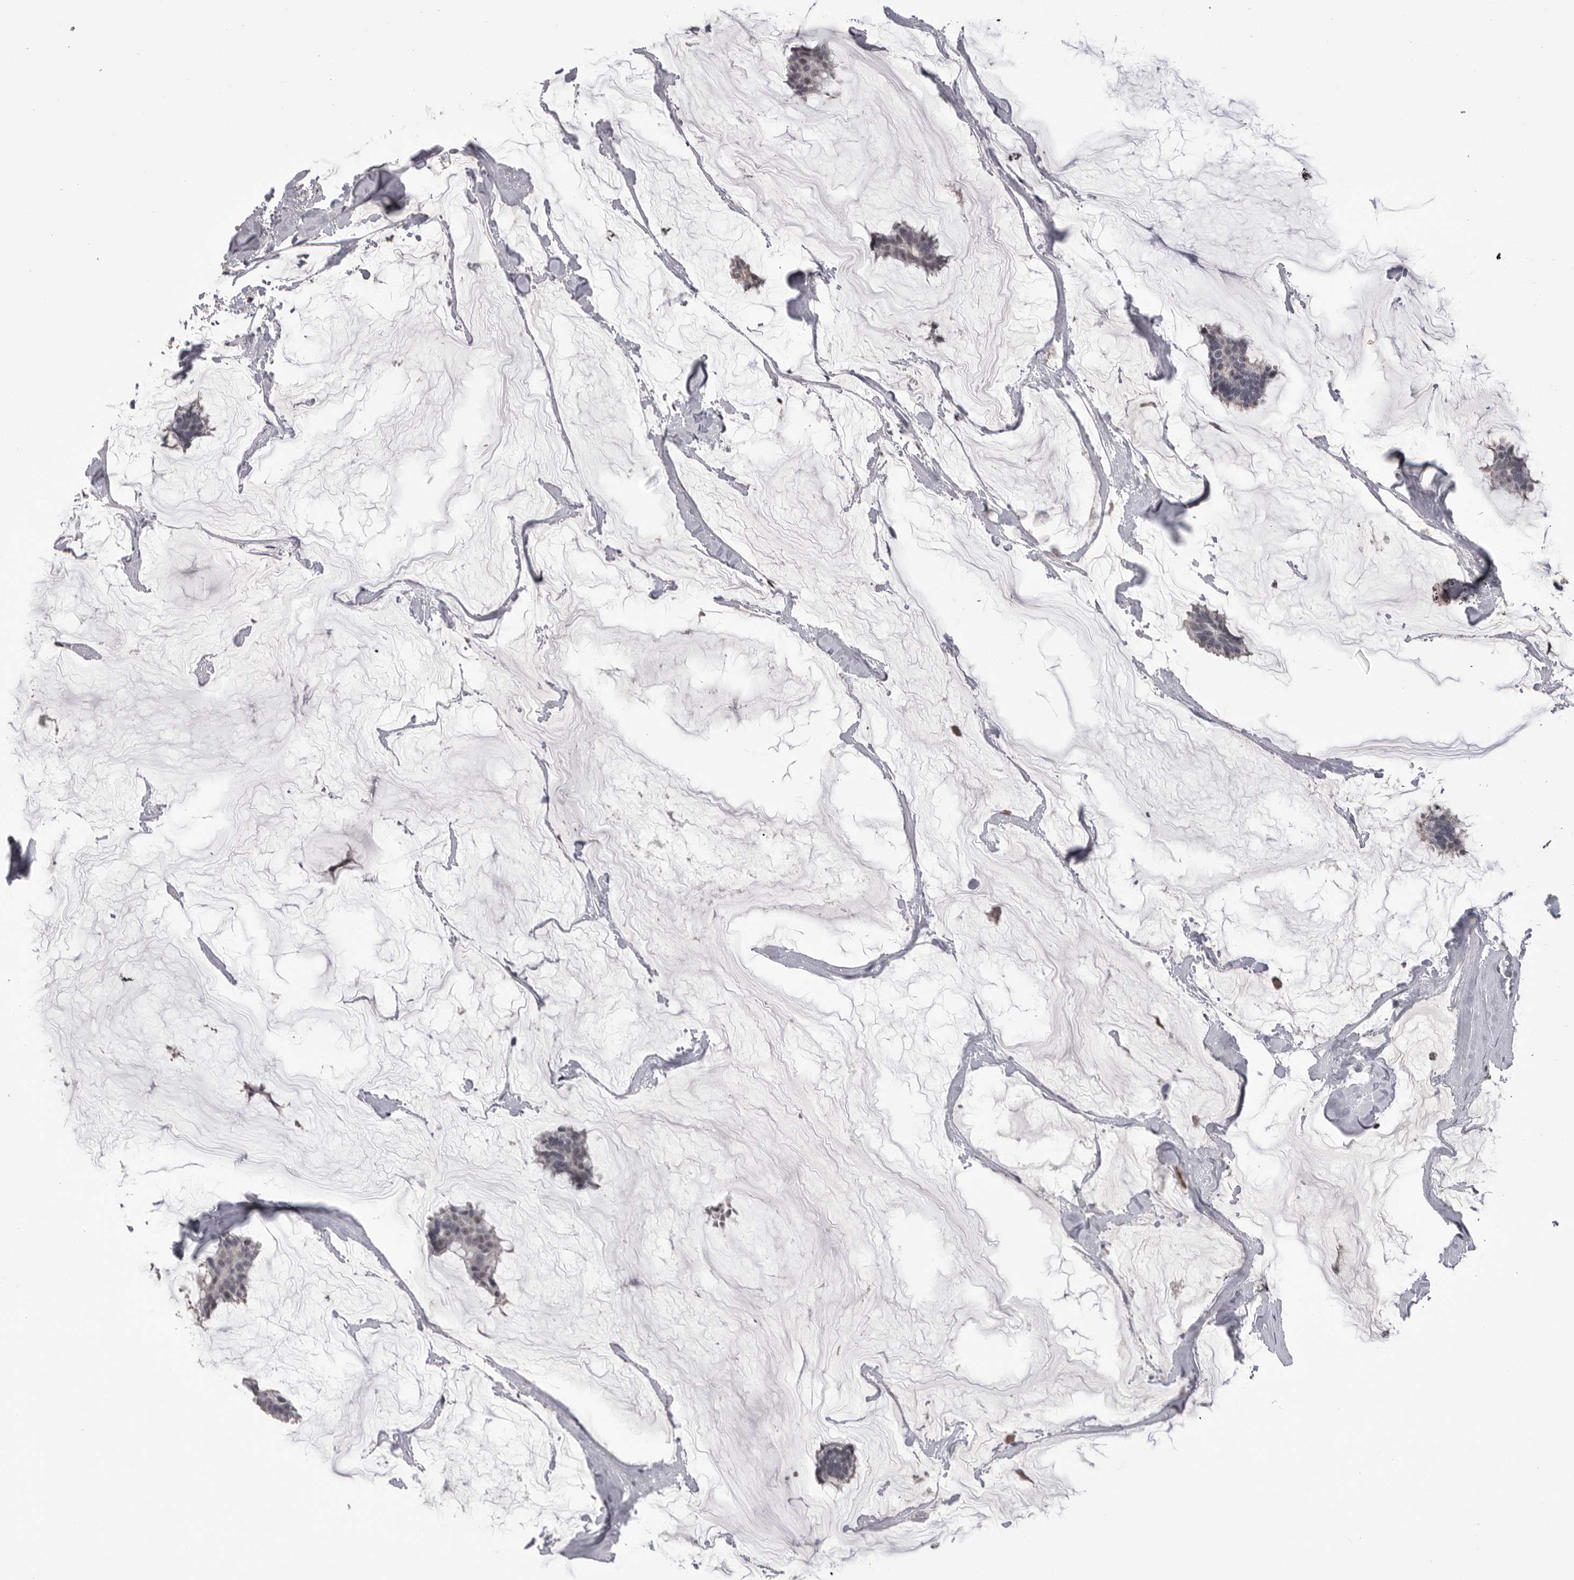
{"staining": {"intensity": "negative", "quantity": "none", "location": "none"}, "tissue": "breast cancer", "cell_type": "Tumor cells", "image_type": "cancer", "snomed": [{"axis": "morphology", "description": "Duct carcinoma"}, {"axis": "topography", "description": "Breast"}], "caption": "DAB immunohistochemical staining of breast intraductal carcinoma shows no significant positivity in tumor cells.", "gene": "DLG2", "patient": {"sex": "female", "age": 93}}